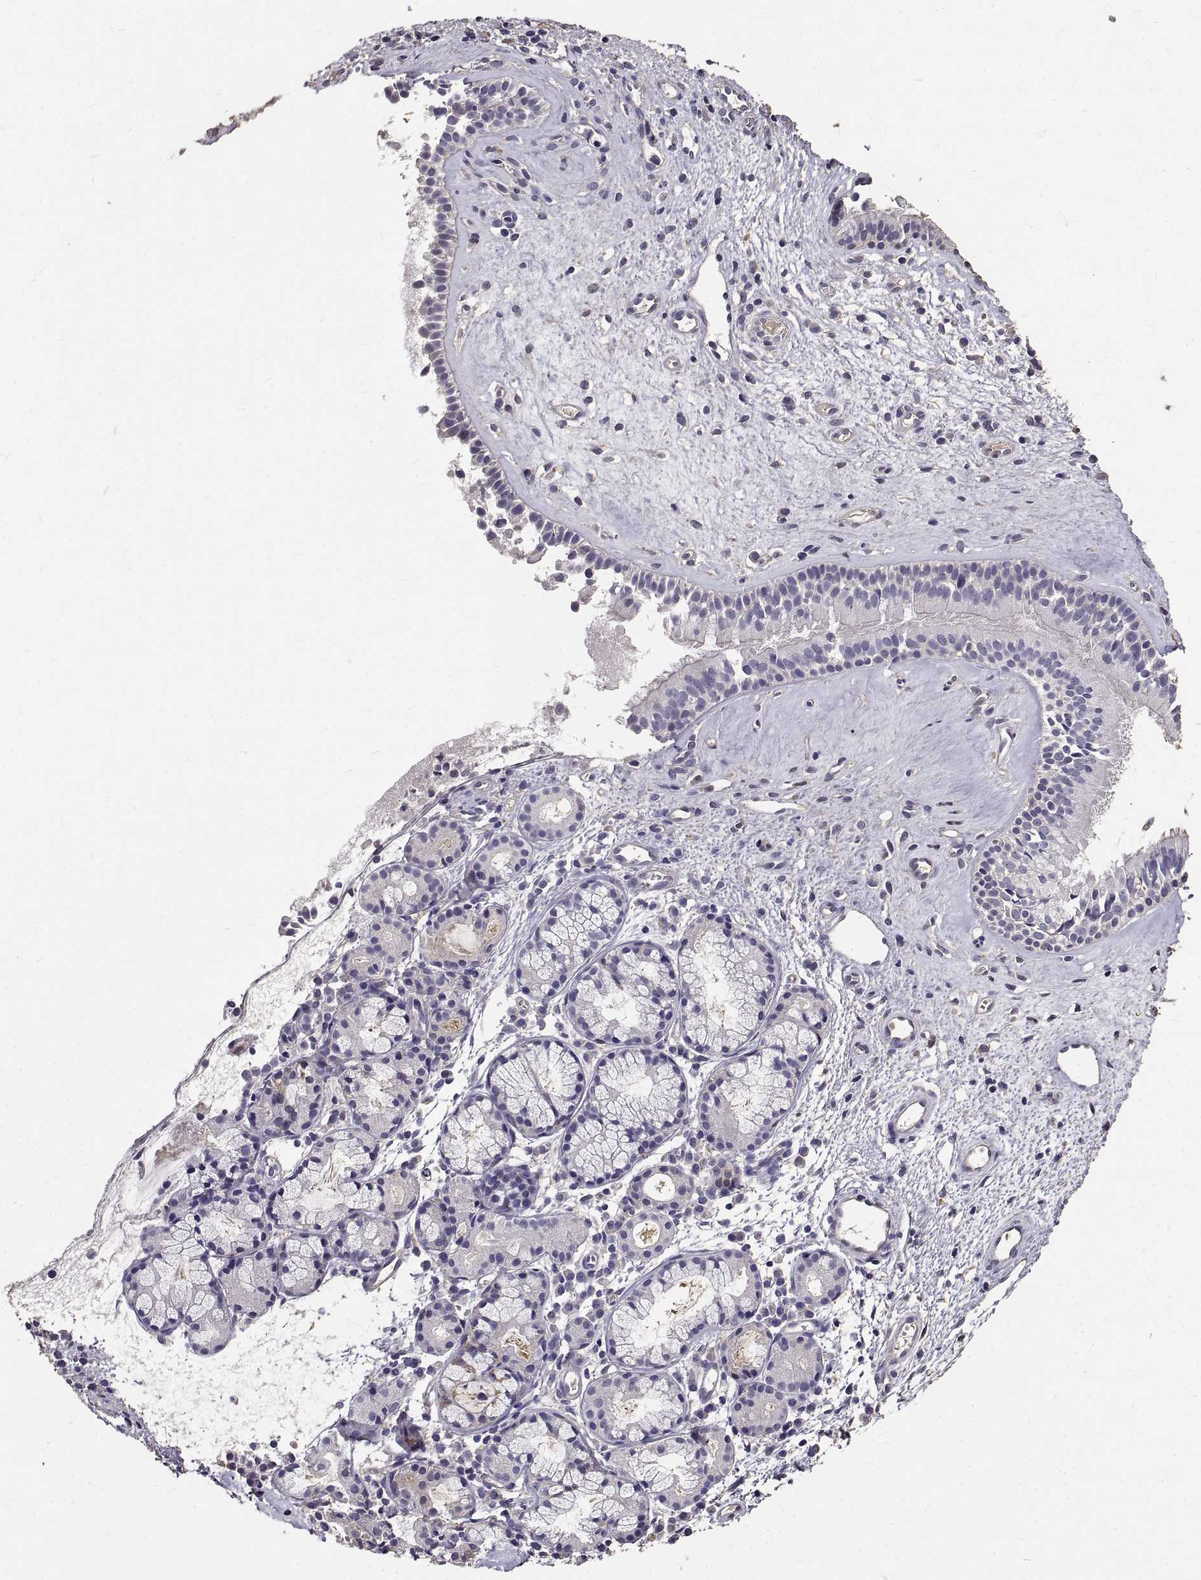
{"staining": {"intensity": "negative", "quantity": "none", "location": "none"}, "tissue": "nasopharynx", "cell_type": "Respiratory epithelial cells", "image_type": "normal", "snomed": [{"axis": "morphology", "description": "Normal tissue, NOS"}, {"axis": "topography", "description": "Nasopharynx"}], "caption": "Immunohistochemistry of normal nasopharynx reveals no positivity in respiratory epithelial cells.", "gene": "PEA15", "patient": {"sex": "male", "age": 29}}